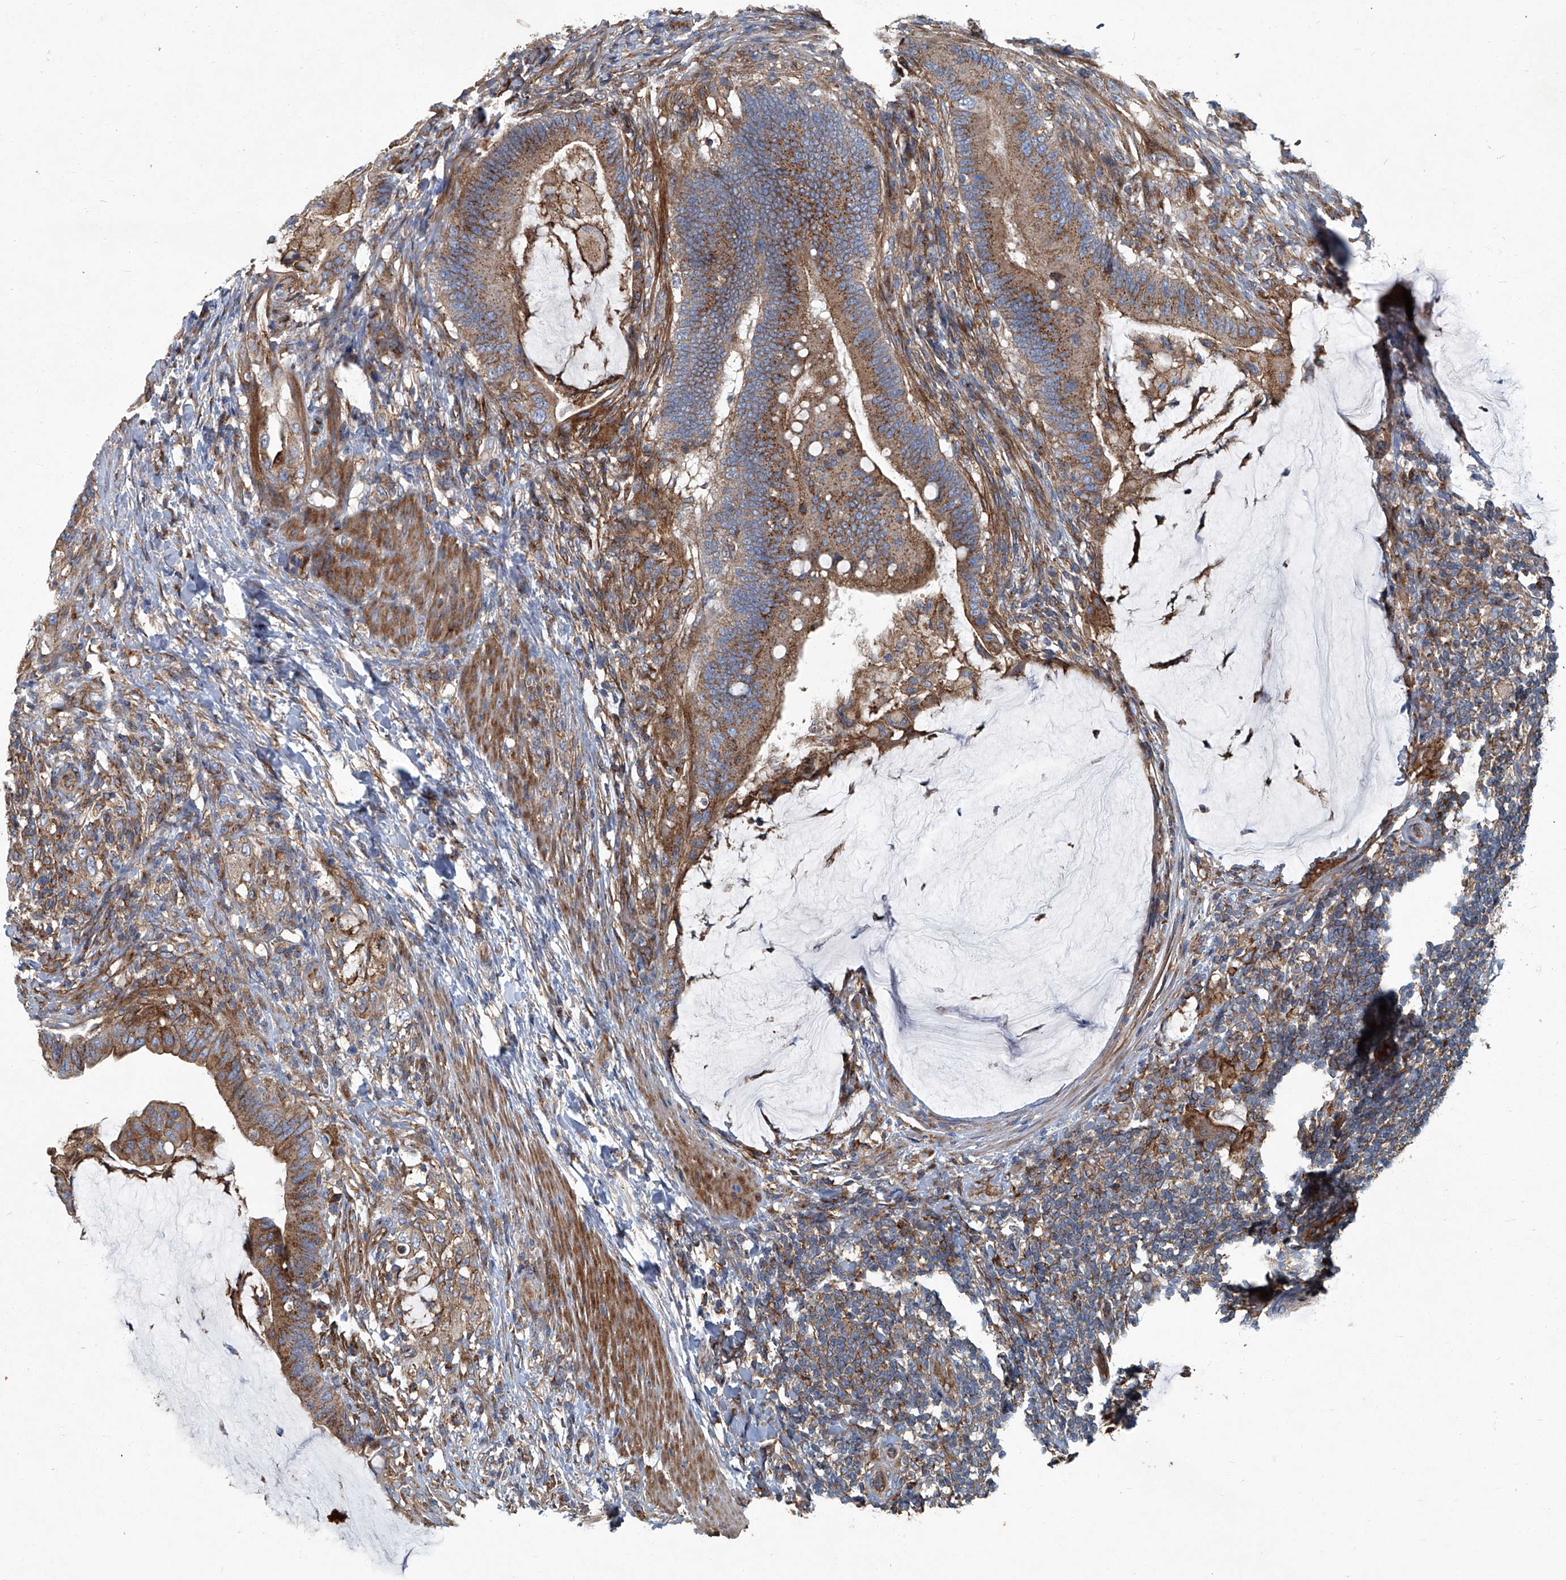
{"staining": {"intensity": "moderate", "quantity": ">75%", "location": "cytoplasmic/membranous"}, "tissue": "colorectal cancer", "cell_type": "Tumor cells", "image_type": "cancer", "snomed": [{"axis": "morphology", "description": "Adenocarcinoma, NOS"}, {"axis": "topography", "description": "Colon"}], "caption": "This image shows colorectal cancer (adenocarcinoma) stained with immunohistochemistry (IHC) to label a protein in brown. The cytoplasmic/membranous of tumor cells show moderate positivity for the protein. Nuclei are counter-stained blue.", "gene": "PIGH", "patient": {"sex": "female", "age": 66}}